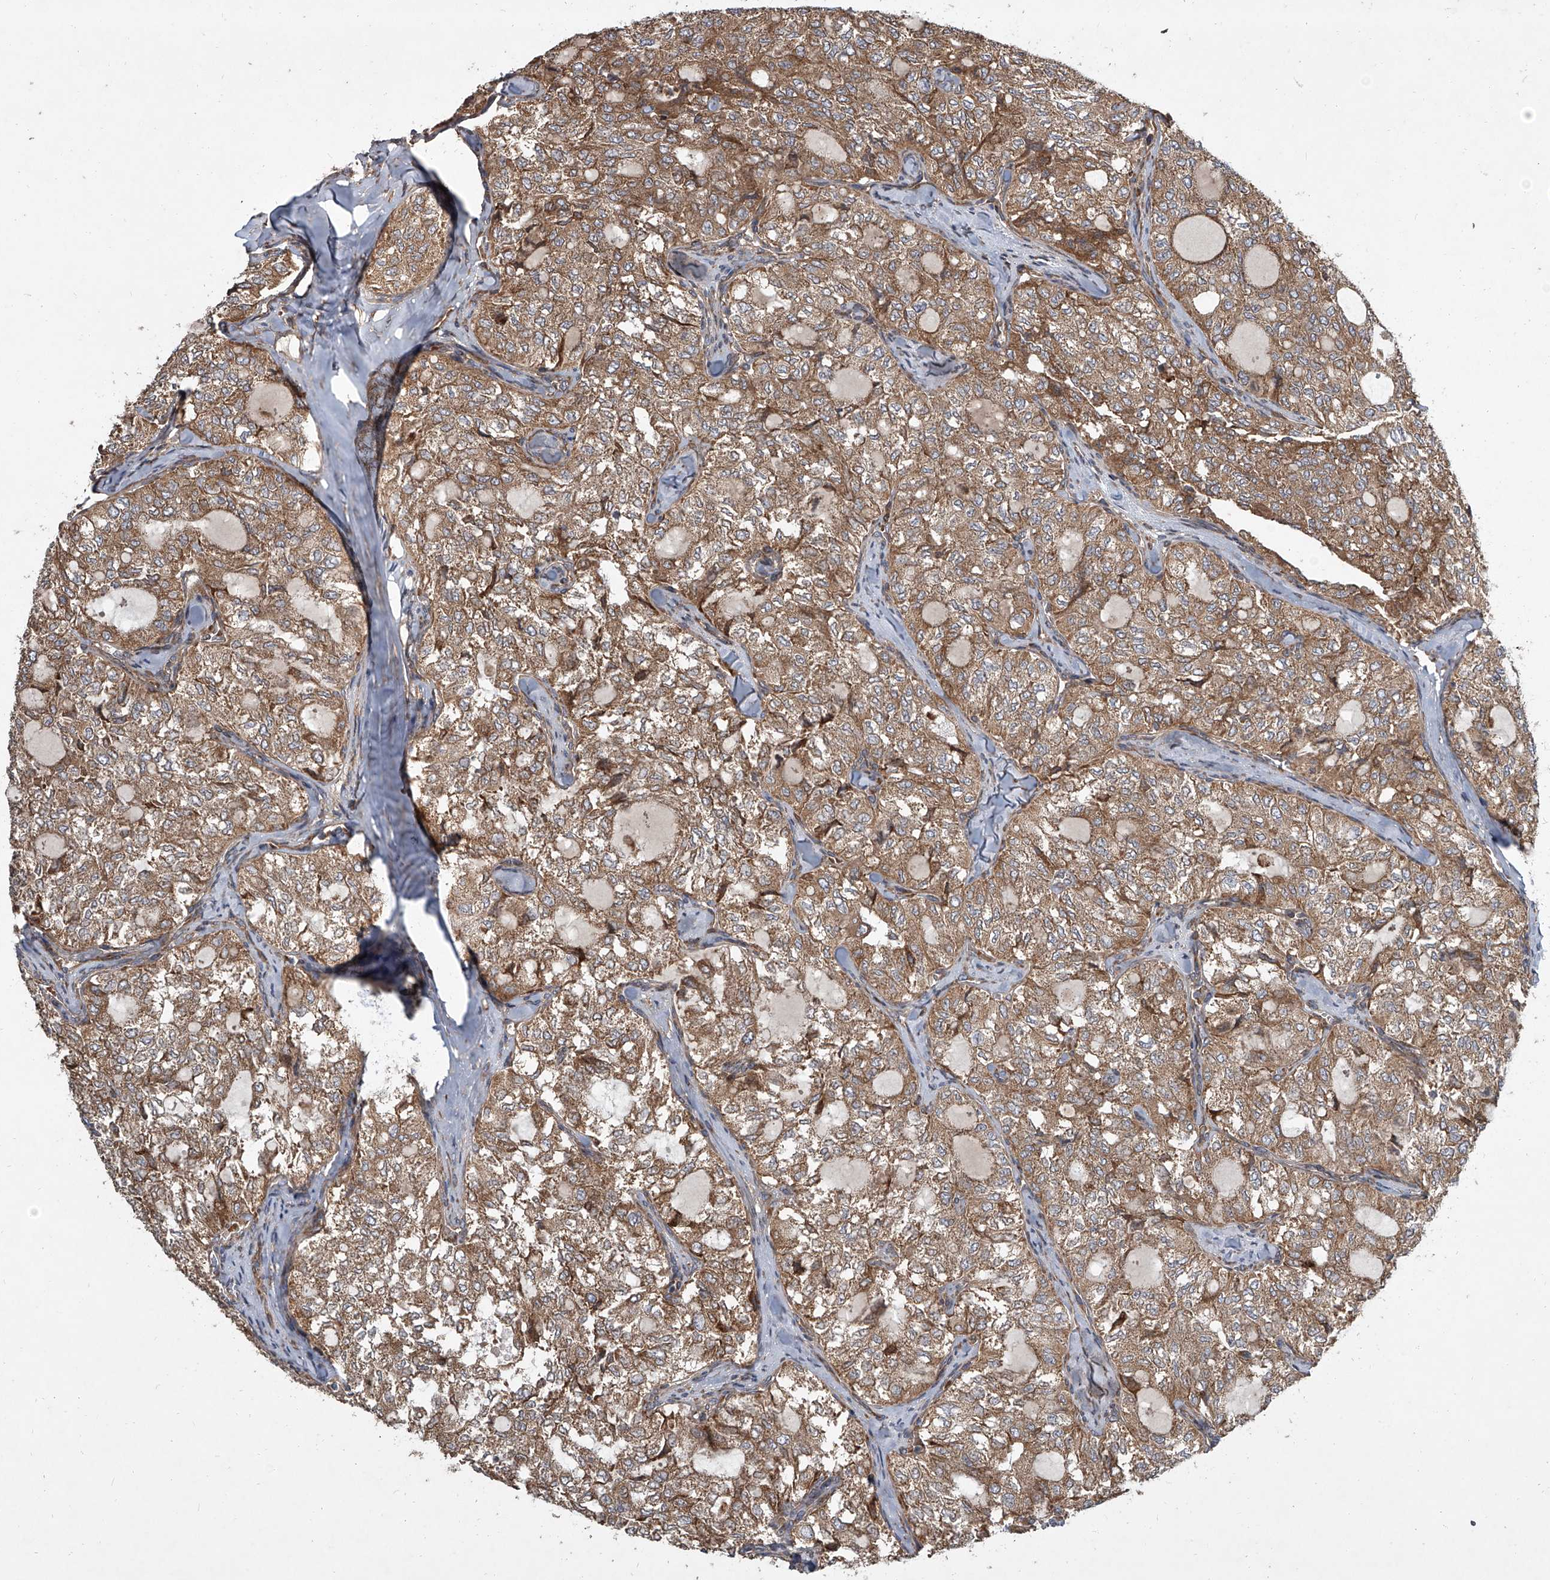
{"staining": {"intensity": "moderate", "quantity": ">75%", "location": "cytoplasmic/membranous"}, "tissue": "thyroid cancer", "cell_type": "Tumor cells", "image_type": "cancer", "snomed": [{"axis": "morphology", "description": "Follicular adenoma carcinoma, NOS"}, {"axis": "topography", "description": "Thyroid gland"}], "caption": "Thyroid cancer (follicular adenoma carcinoma) stained for a protein (brown) shows moderate cytoplasmic/membranous positive expression in approximately >75% of tumor cells.", "gene": "EVA1C", "patient": {"sex": "male", "age": 75}}